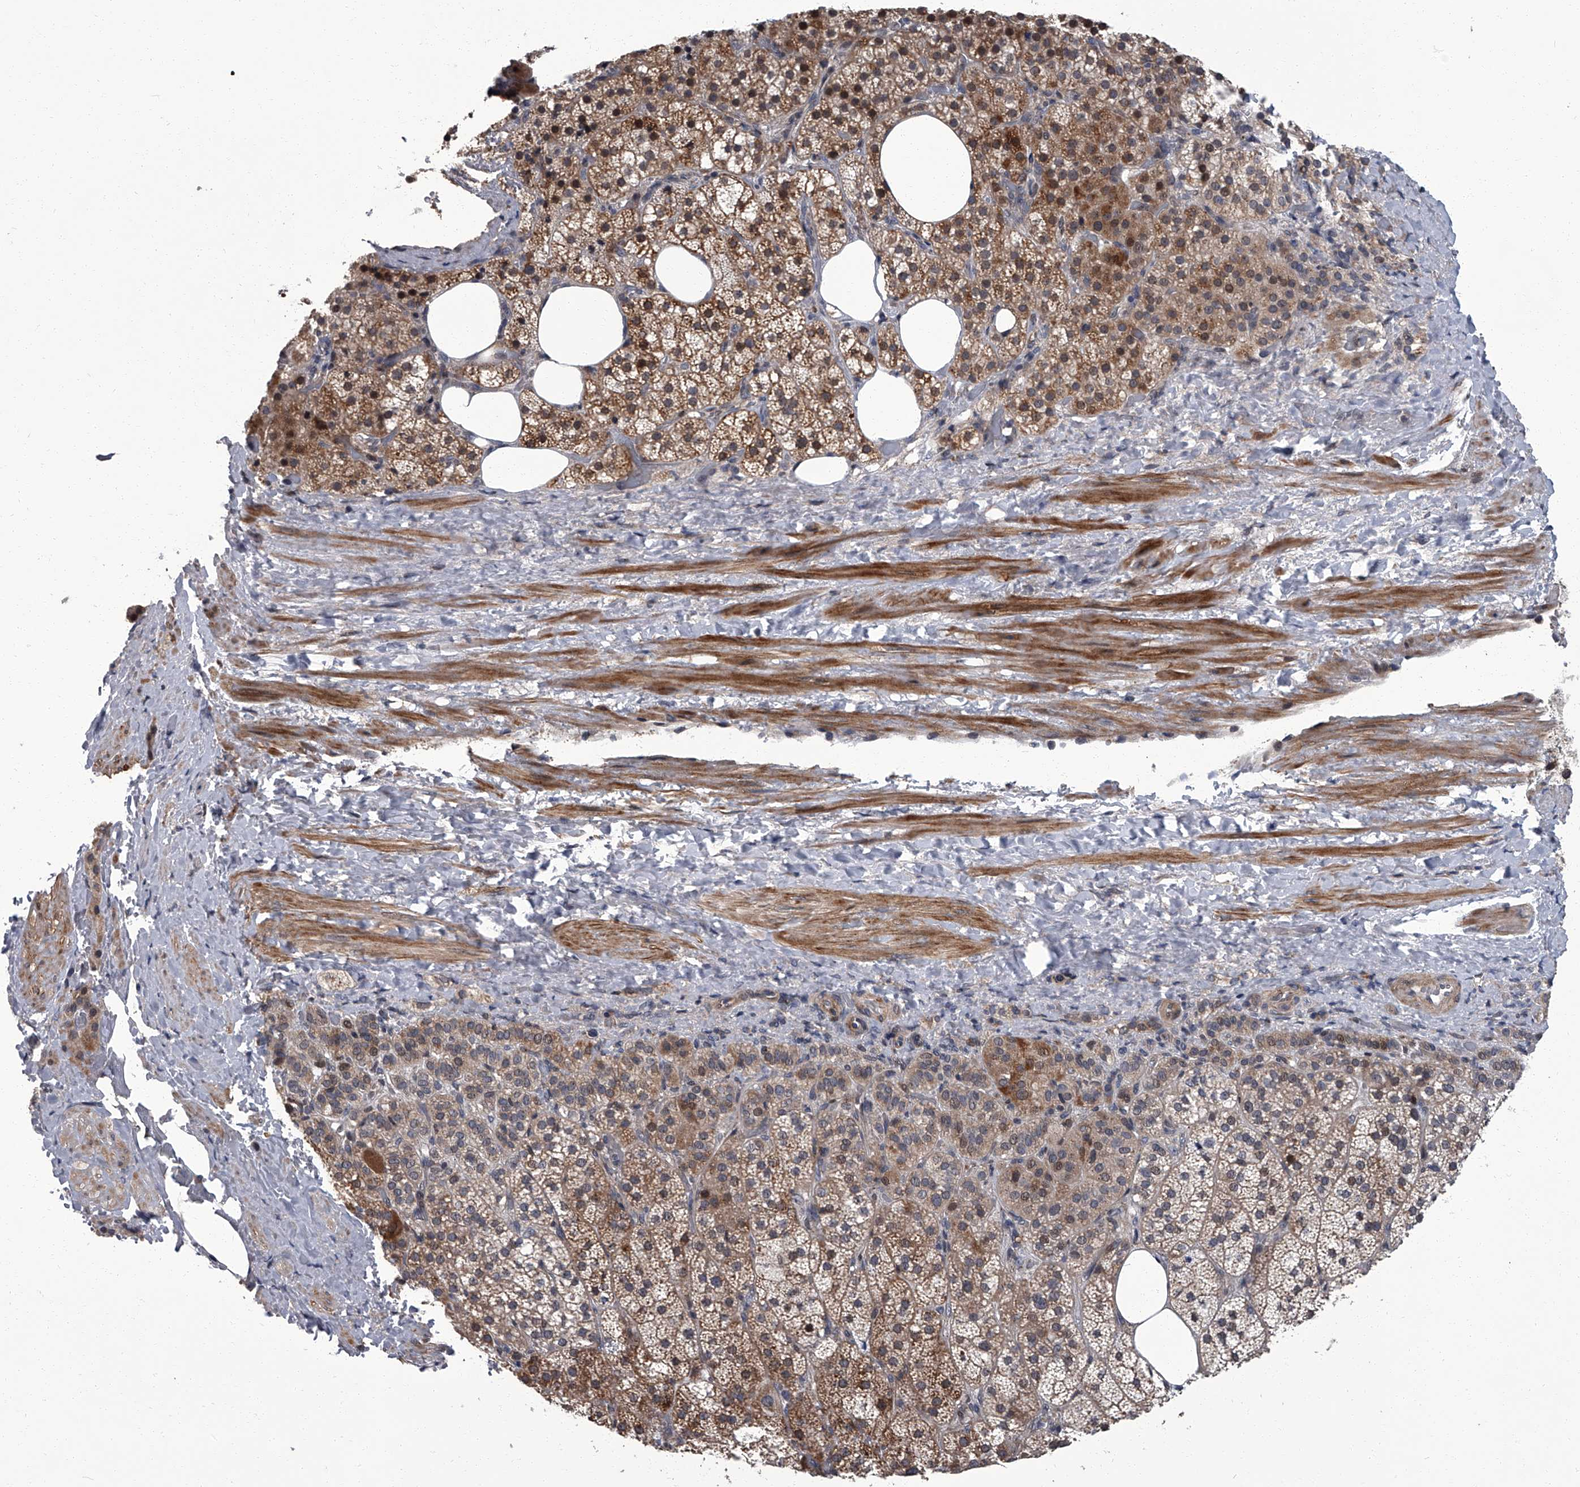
{"staining": {"intensity": "moderate", "quantity": ">75%", "location": "cytoplasmic/membranous,nuclear"}, "tissue": "adrenal gland", "cell_type": "Glandular cells", "image_type": "normal", "snomed": [{"axis": "morphology", "description": "Normal tissue, NOS"}, {"axis": "topography", "description": "Adrenal gland"}], "caption": "Moderate cytoplasmic/membranous,nuclear protein expression is seen in about >75% of glandular cells in adrenal gland. The protein of interest is stained brown, and the nuclei are stained in blue (DAB IHC with brightfield microscopy, high magnification).", "gene": "ZNF274", "patient": {"sex": "female", "age": 59}}